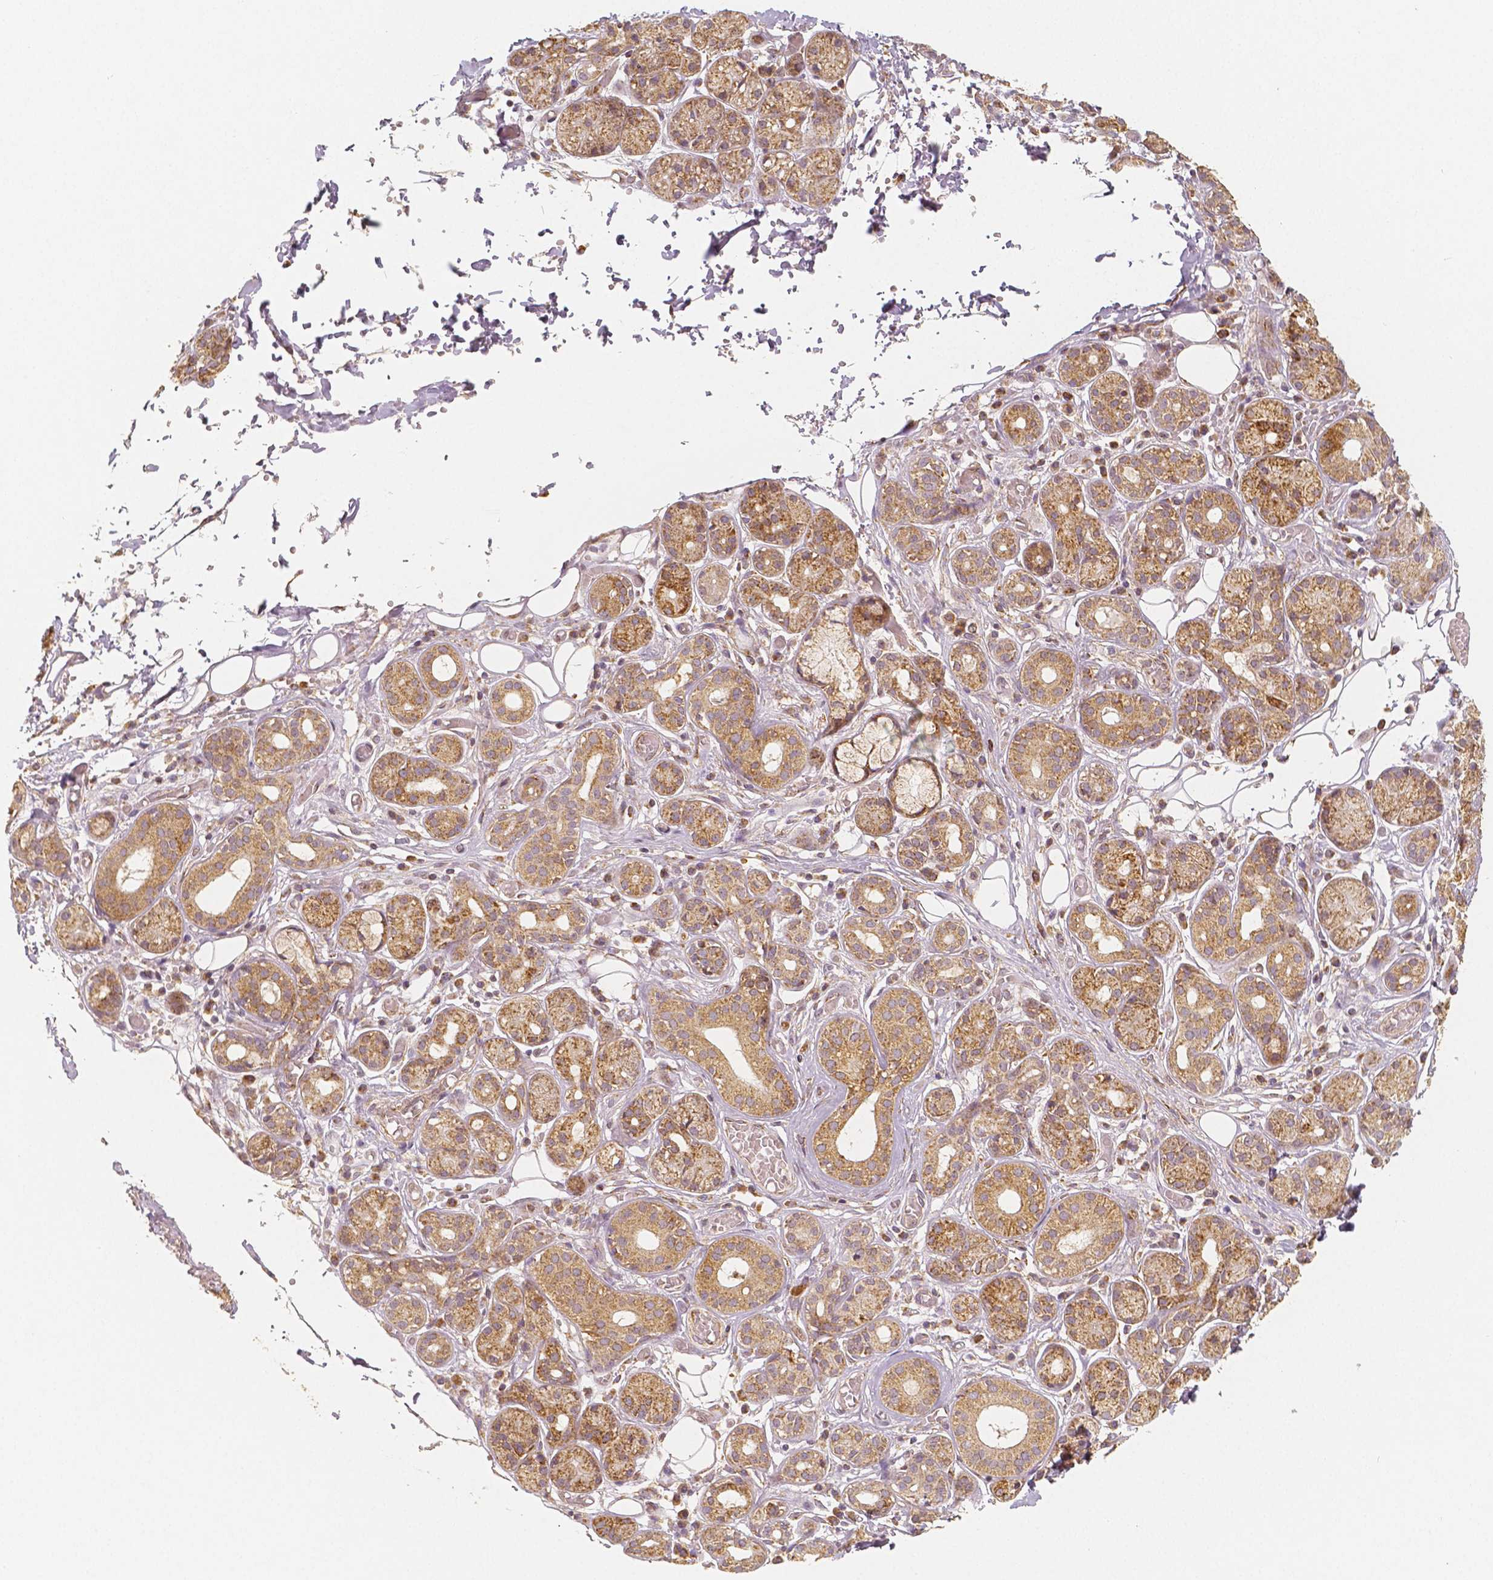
{"staining": {"intensity": "moderate", "quantity": ">75%", "location": "cytoplasmic/membranous"}, "tissue": "salivary gland", "cell_type": "Glandular cells", "image_type": "normal", "snomed": [{"axis": "morphology", "description": "Normal tissue, NOS"}, {"axis": "topography", "description": "Salivary gland"}, {"axis": "topography", "description": "Peripheral nerve tissue"}], "caption": "Salivary gland stained for a protein exhibits moderate cytoplasmic/membranous positivity in glandular cells. The staining was performed using DAB (3,3'-diaminobenzidine) to visualize the protein expression in brown, while the nuclei were stained in blue with hematoxylin (Magnification: 20x).", "gene": "PGAM5", "patient": {"sex": "male", "age": 71}}